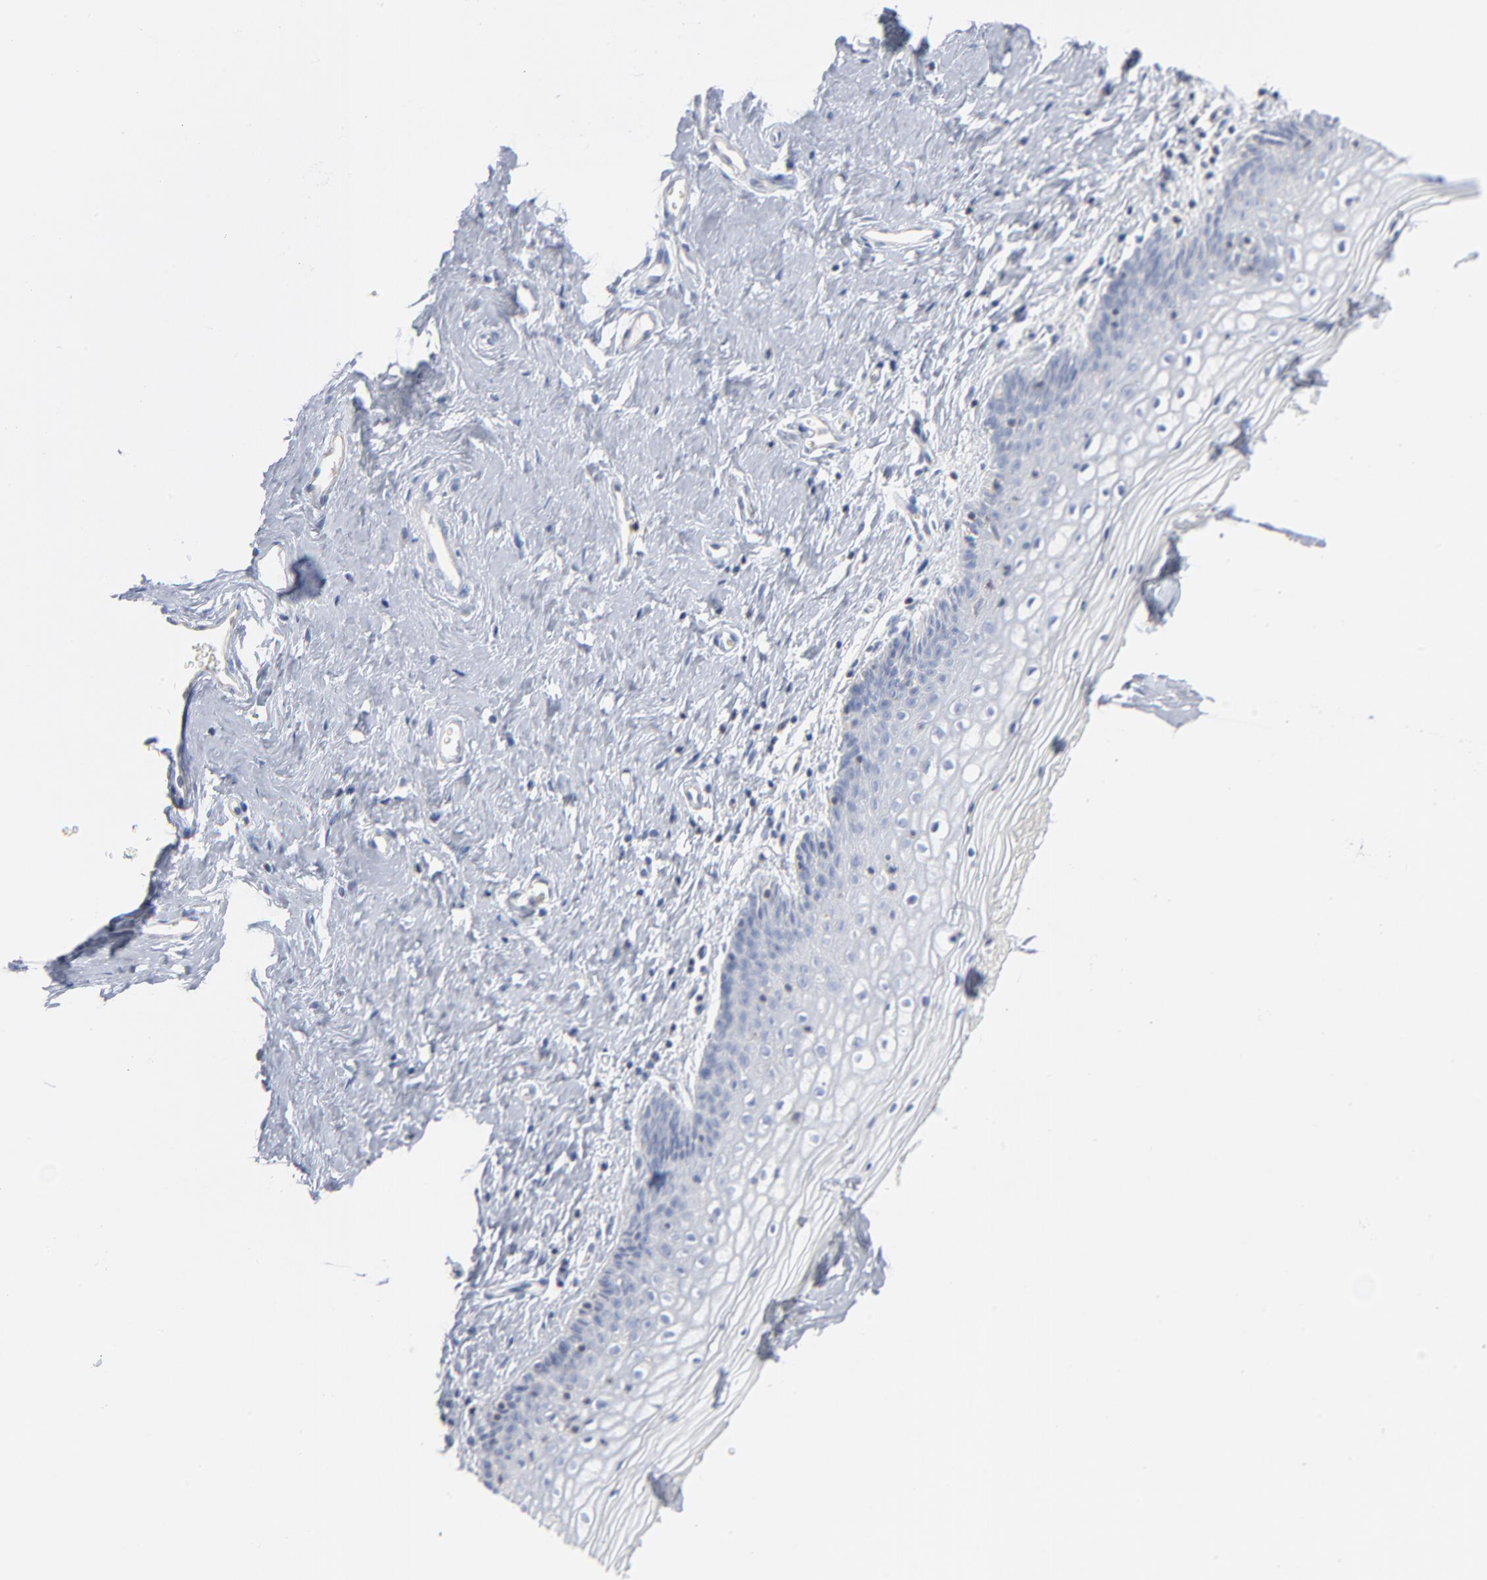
{"staining": {"intensity": "negative", "quantity": "none", "location": "none"}, "tissue": "vagina", "cell_type": "Squamous epithelial cells", "image_type": "normal", "snomed": [{"axis": "morphology", "description": "Normal tissue, NOS"}, {"axis": "topography", "description": "Vagina"}], "caption": "A histopathology image of human vagina is negative for staining in squamous epithelial cells. Nuclei are stained in blue.", "gene": "PTK2B", "patient": {"sex": "female", "age": 46}}